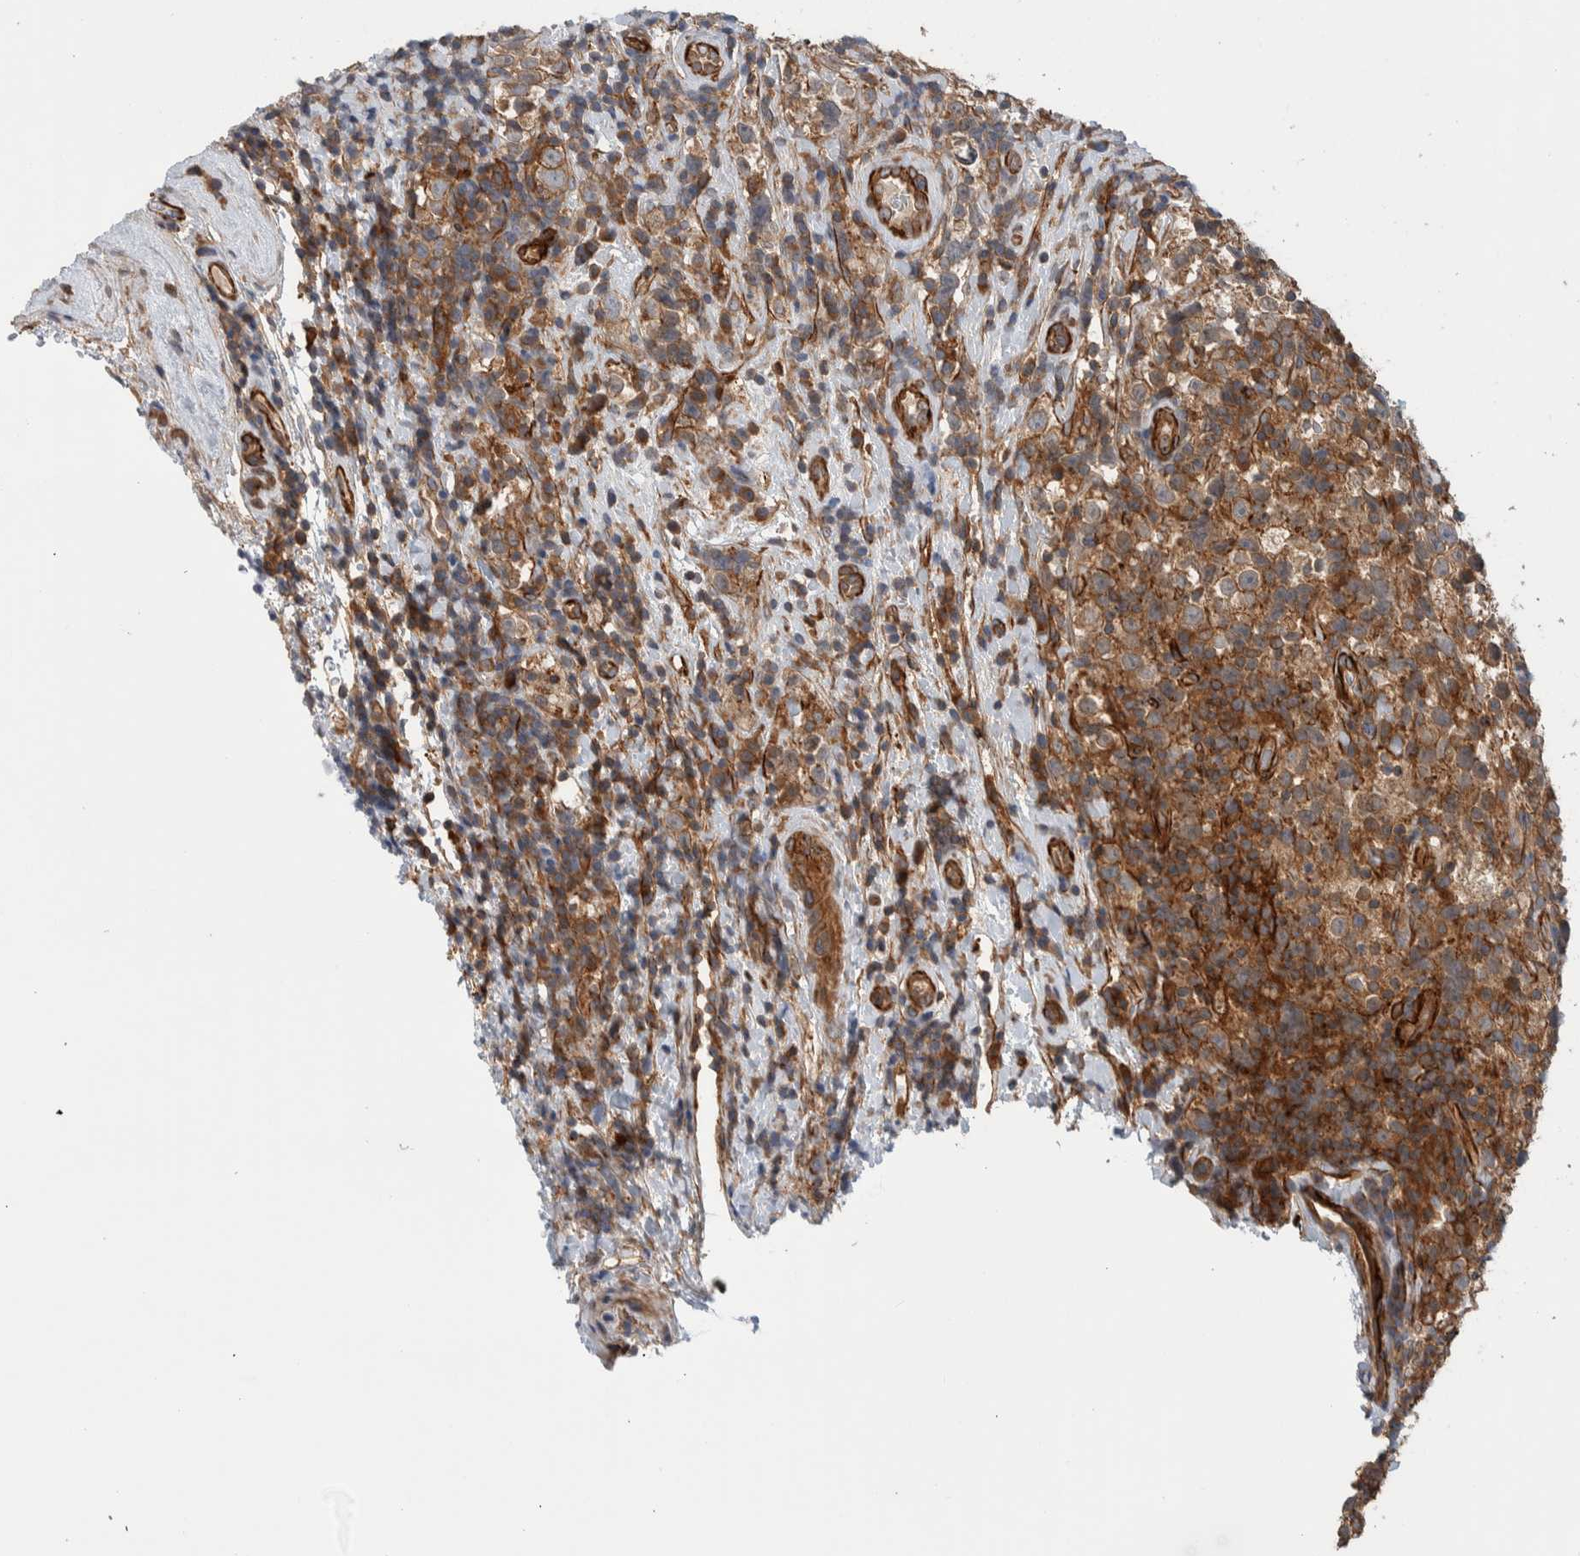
{"staining": {"intensity": "moderate", "quantity": ">75%", "location": "cytoplasmic/membranous"}, "tissue": "testis cancer", "cell_type": "Tumor cells", "image_type": "cancer", "snomed": [{"axis": "morphology", "description": "Normal tissue, NOS"}, {"axis": "morphology", "description": "Seminoma, NOS"}, {"axis": "topography", "description": "Testis"}], "caption": "Immunohistochemical staining of human testis seminoma reveals medium levels of moderate cytoplasmic/membranous protein expression in approximately >75% of tumor cells.", "gene": "MPRIP", "patient": {"sex": "male", "age": 43}}